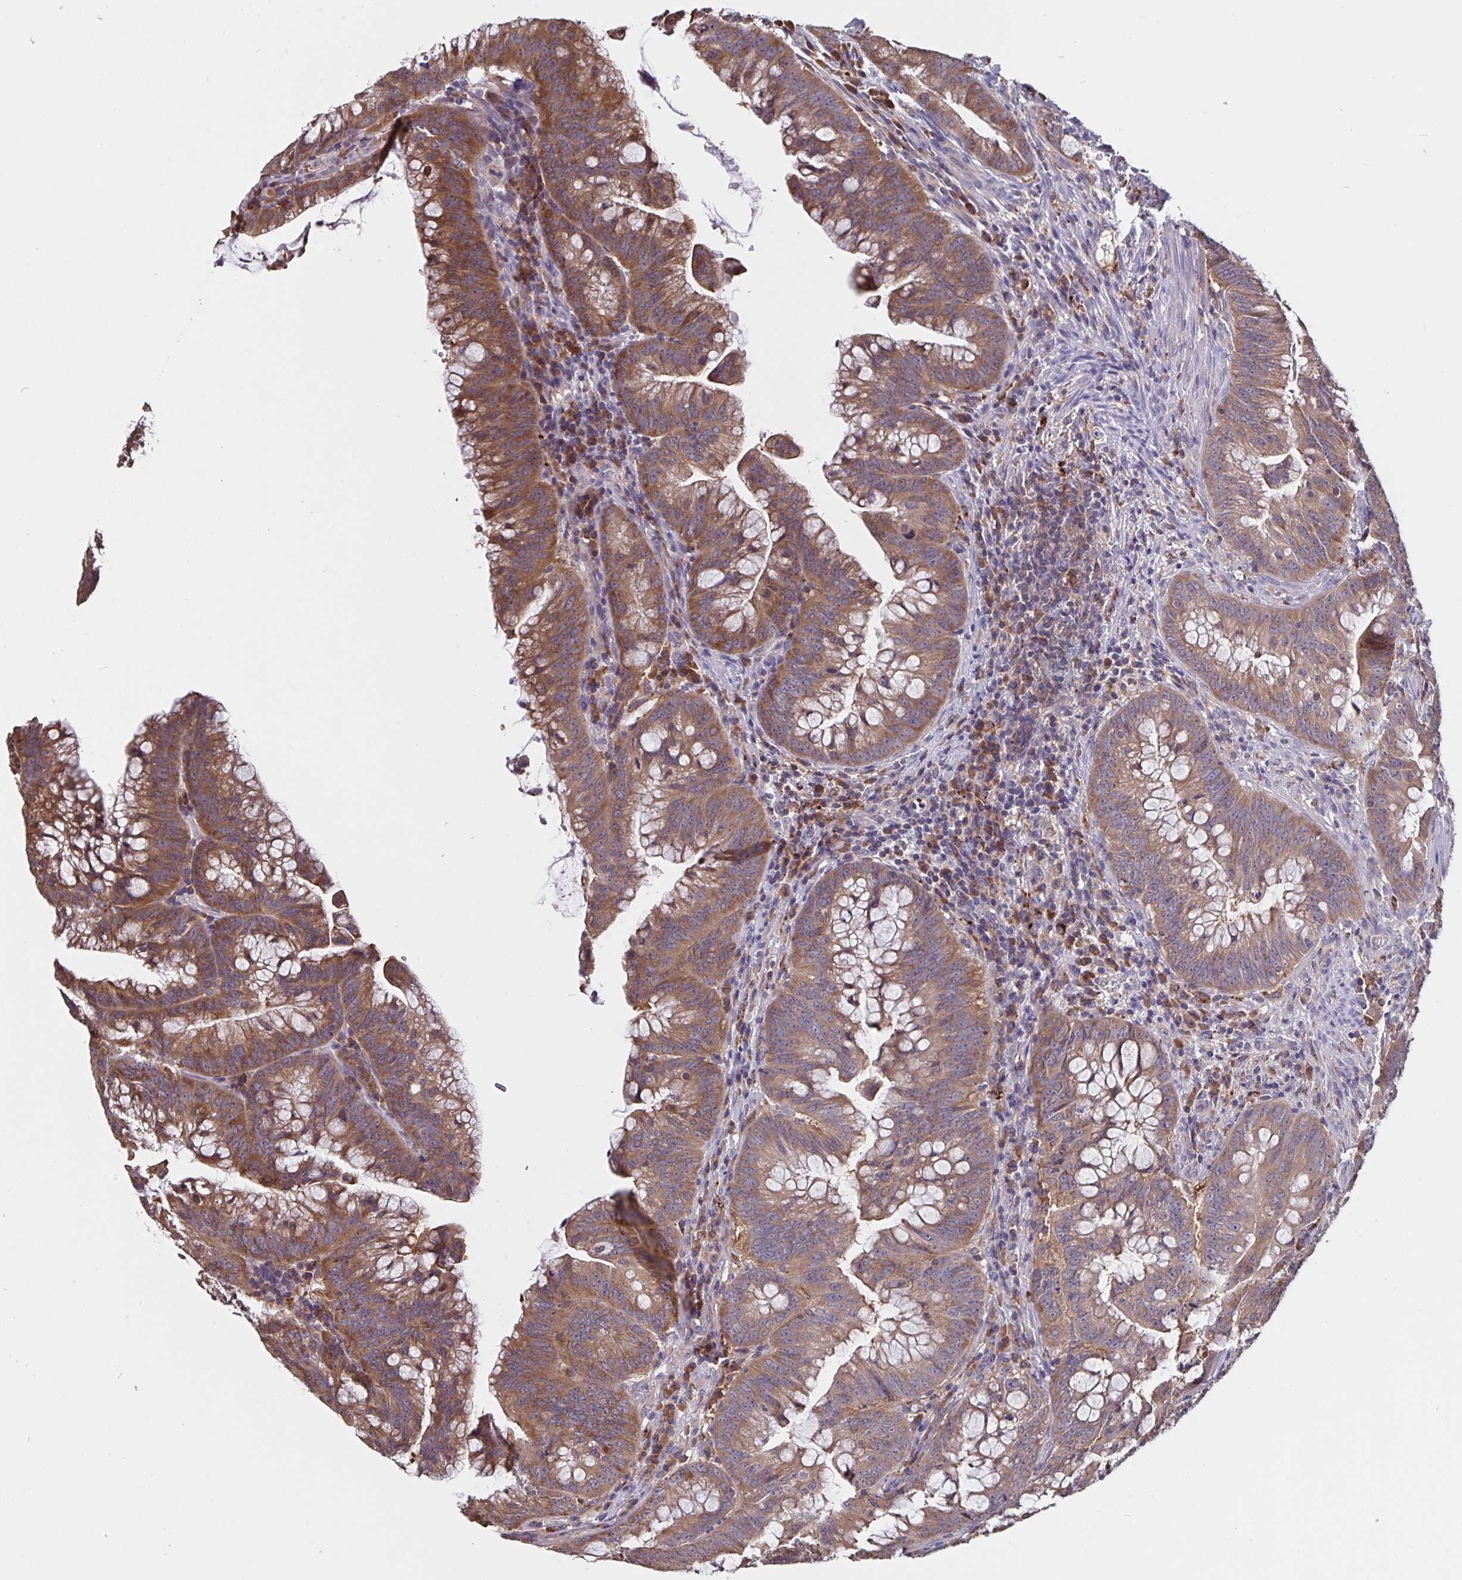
{"staining": {"intensity": "moderate", "quantity": ">75%", "location": "cytoplasmic/membranous"}, "tissue": "colorectal cancer", "cell_type": "Tumor cells", "image_type": "cancer", "snomed": [{"axis": "morphology", "description": "Adenocarcinoma, NOS"}, {"axis": "topography", "description": "Colon"}], "caption": "Brown immunohistochemical staining in adenocarcinoma (colorectal) shows moderate cytoplasmic/membranous expression in approximately >75% of tumor cells.", "gene": "FEM1C", "patient": {"sex": "male", "age": 62}}